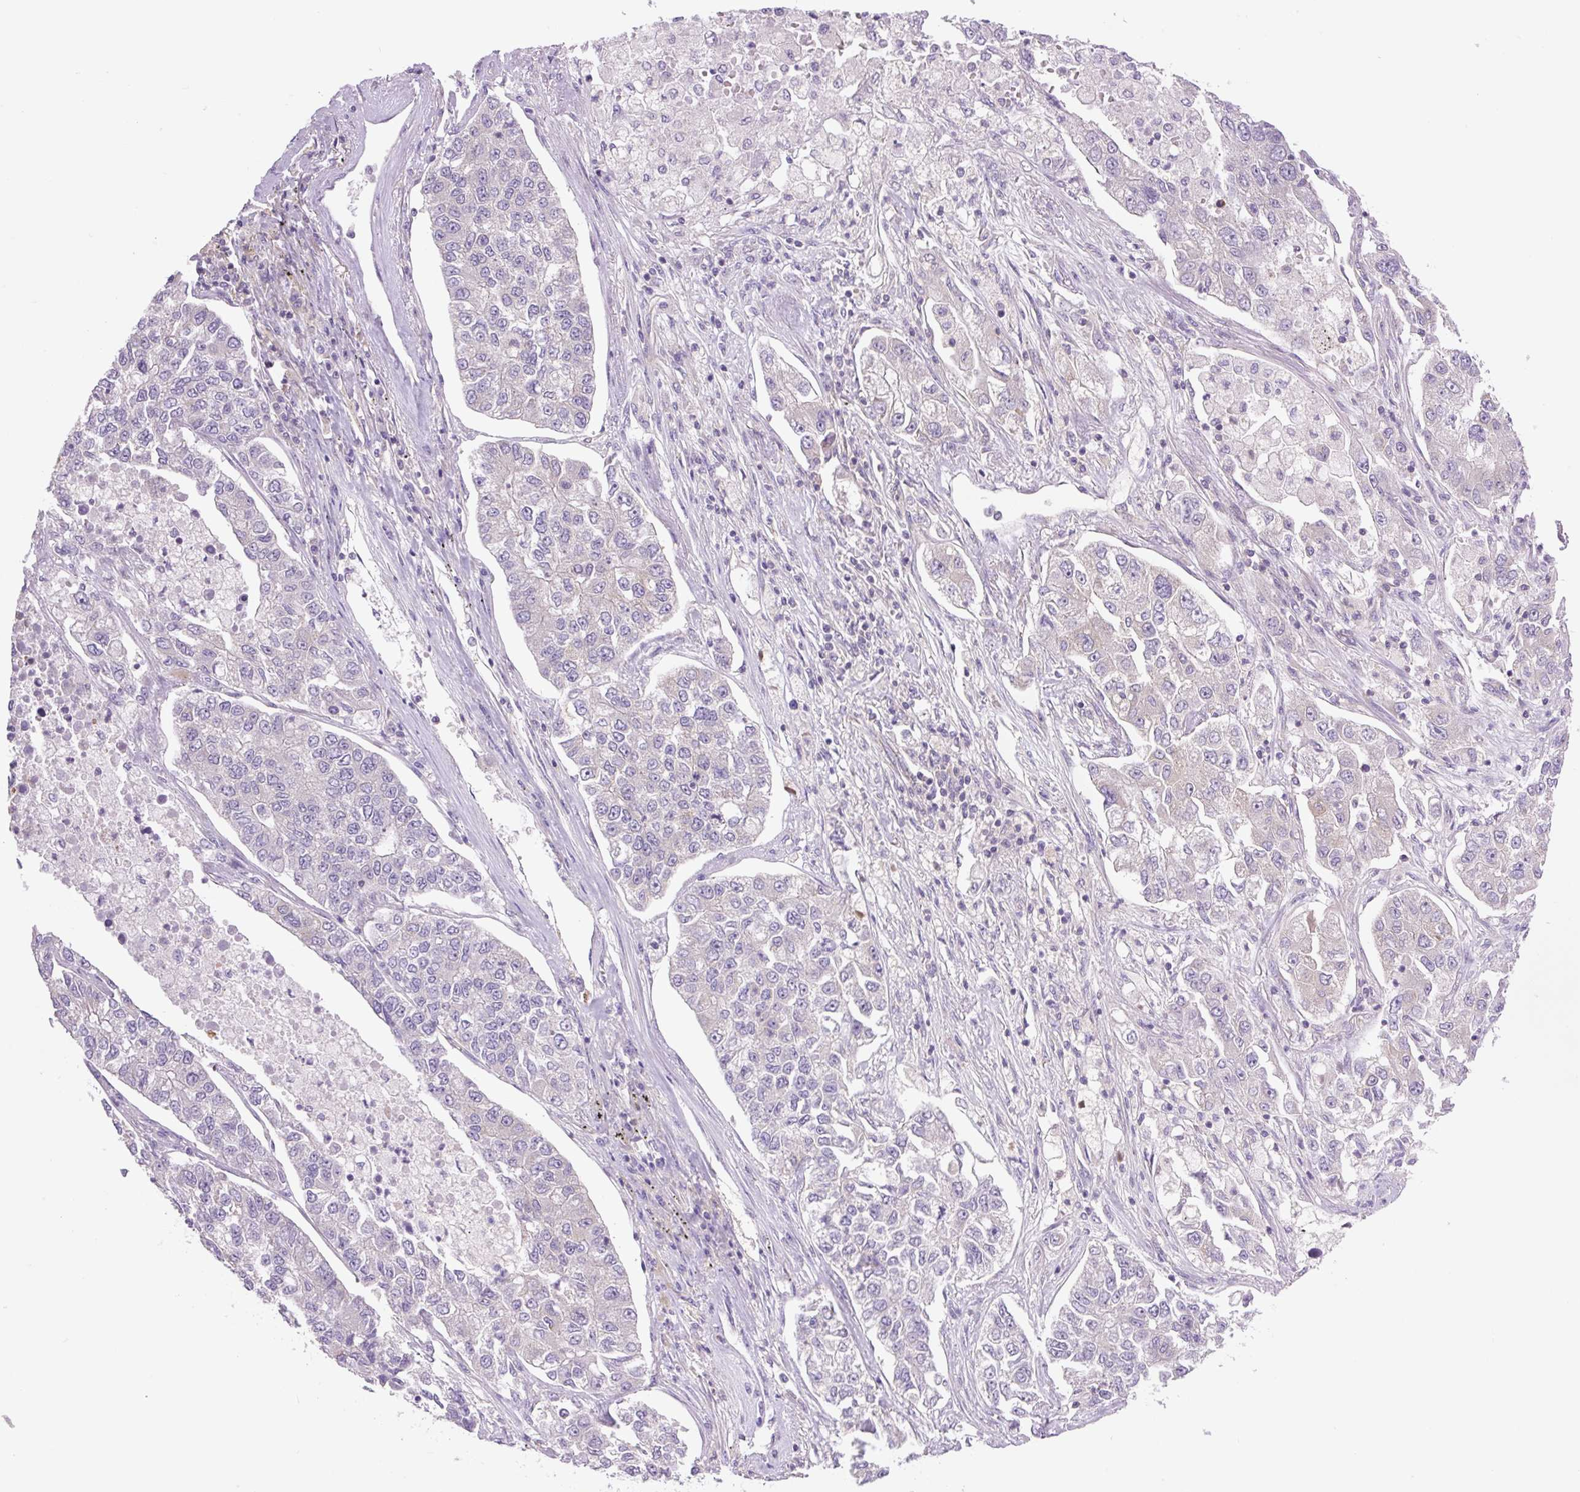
{"staining": {"intensity": "negative", "quantity": "none", "location": "none"}, "tissue": "lung cancer", "cell_type": "Tumor cells", "image_type": "cancer", "snomed": [{"axis": "morphology", "description": "Adenocarcinoma, NOS"}, {"axis": "topography", "description": "Lung"}], "caption": "Immunohistochemical staining of human adenocarcinoma (lung) demonstrates no significant positivity in tumor cells.", "gene": "MINK1", "patient": {"sex": "male", "age": 49}}